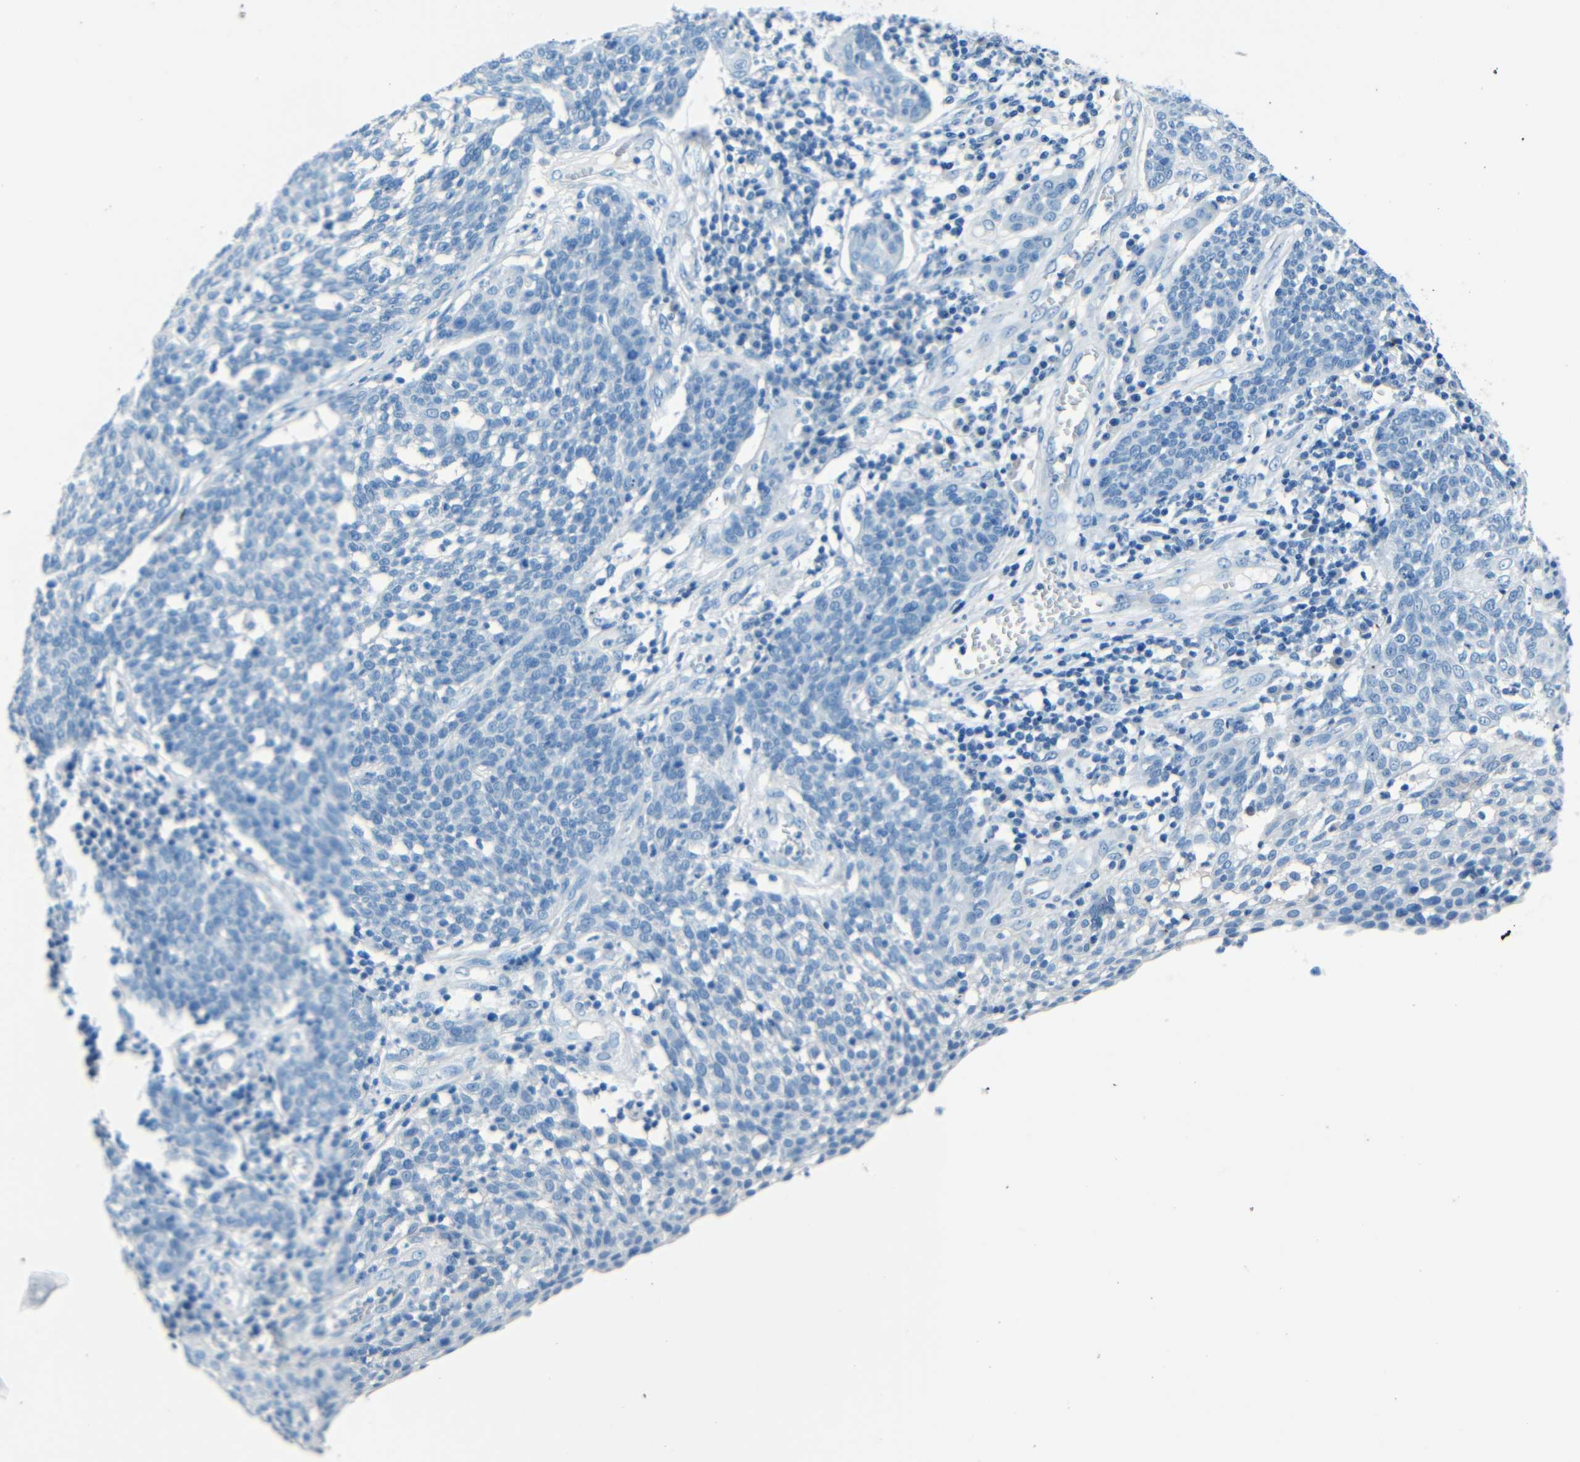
{"staining": {"intensity": "negative", "quantity": "none", "location": "none"}, "tissue": "cervical cancer", "cell_type": "Tumor cells", "image_type": "cancer", "snomed": [{"axis": "morphology", "description": "Squamous cell carcinoma, NOS"}, {"axis": "topography", "description": "Cervix"}], "caption": "Immunohistochemical staining of human cervical squamous cell carcinoma reveals no significant positivity in tumor cells. (IHC, brightfield microscopy, high magnification).", "gene": "FBN2", "patient": {"sex": "female", "age": 34}}